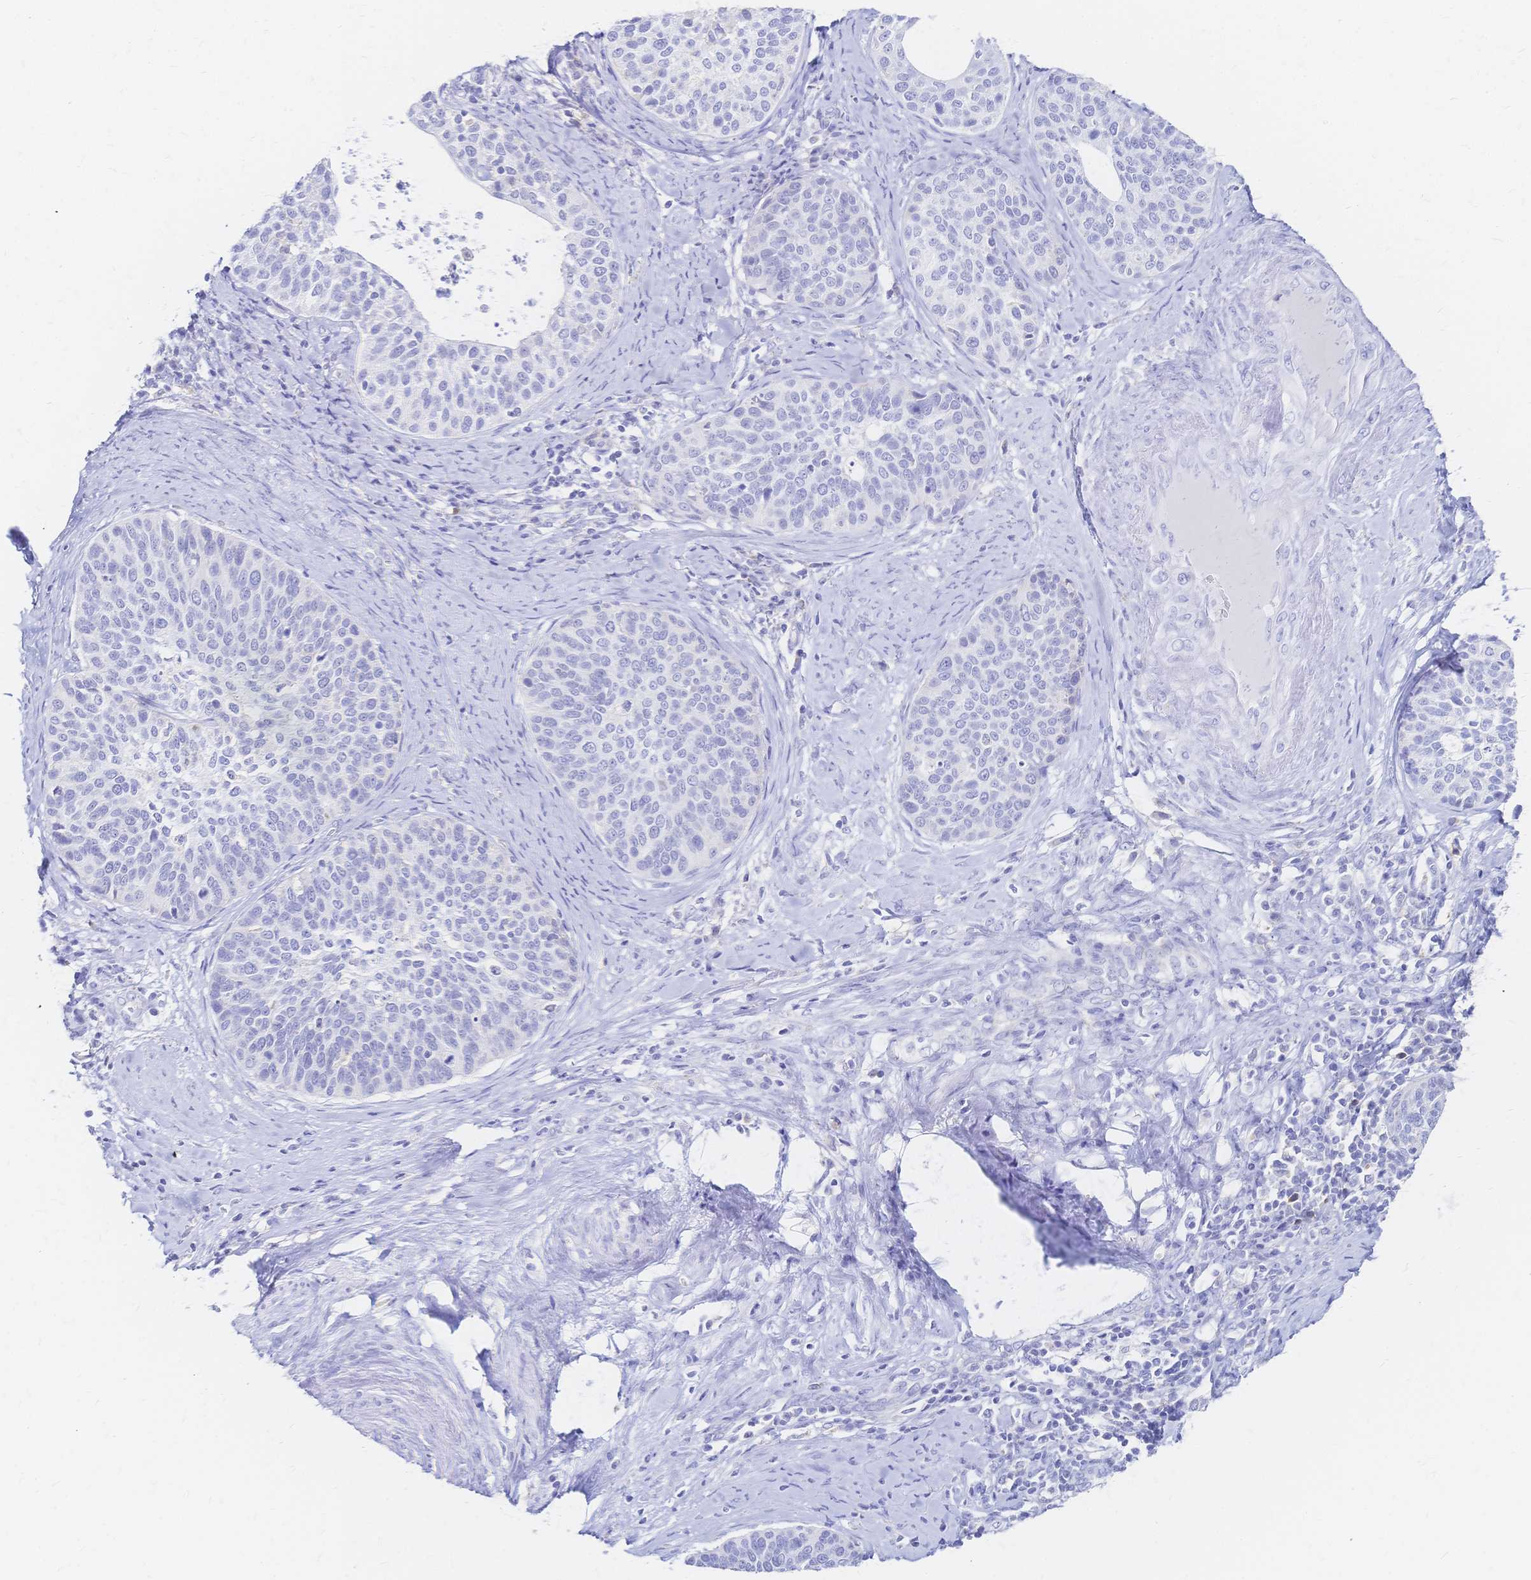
{"staining": {"intensity": "negative", "quantity": "none", "location": "none"}, "tissue": "cervical cancer", "cell_type": "Tumor cells", "image_type": "cancer", "snomed": [{"axis": "morphology", "description": "Squamous cell carcinoma, NOS"}, {"axis": "topography", "description": "Cervix"}], "caption": "An immunohistochemistry histopathology image of cervical squamous cell carcinoma is shown. There is no staining in tumor cells of cervical squamous cell carcinoma.", "gene": "SLC5A1", "patient": {"sex": "female", "age": 69}}